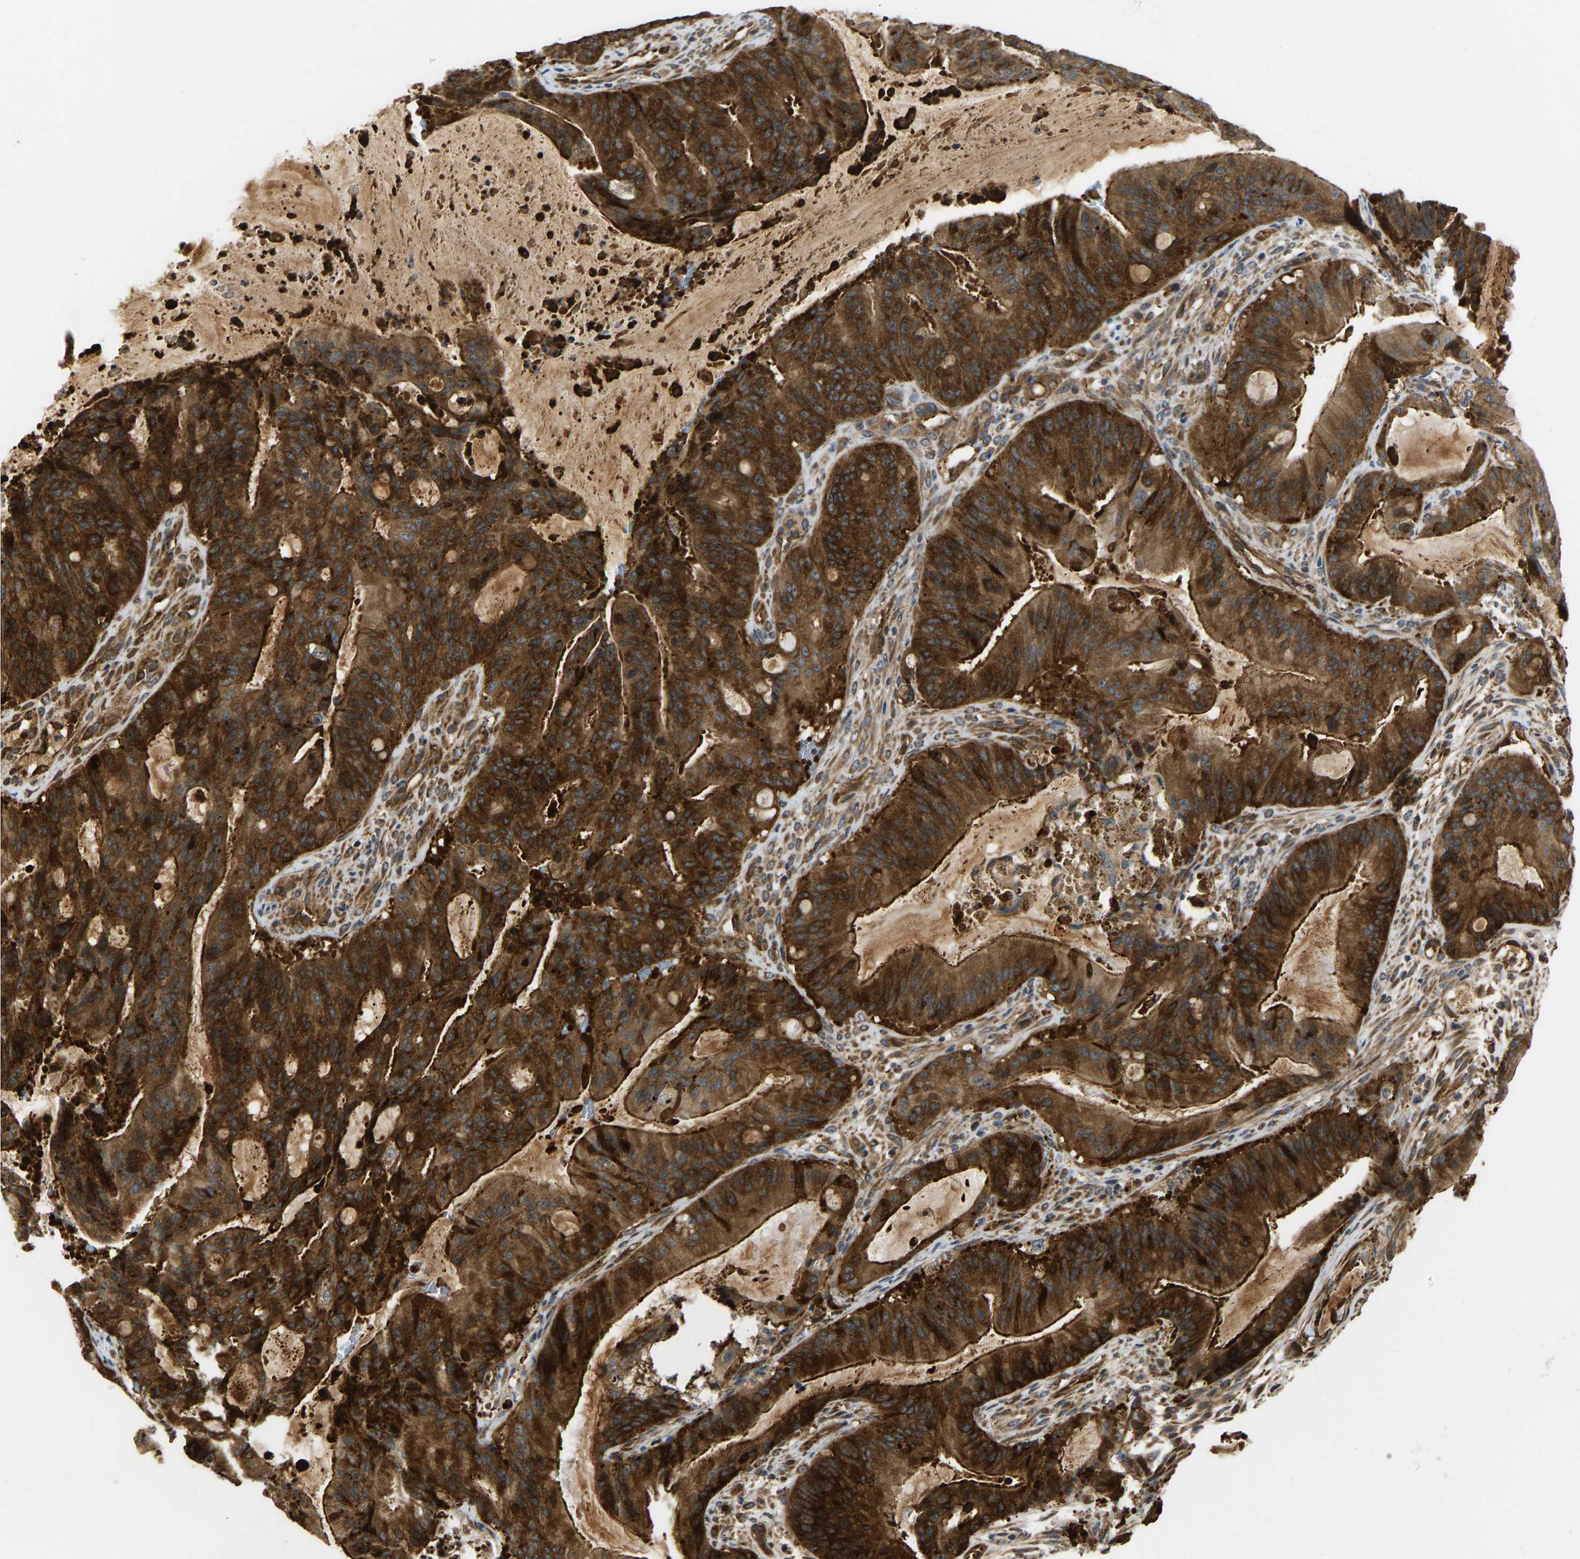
{"staining": {"intensity": "strong", "quantity": ">75%", "location": "cytoplasmic/membranous"}, "tissue": "liver cancer", "cell_type": "Tumor cells", "image_type": "cancer", "snomed": [{"axis": "morphology", "description": "Normal tissue, NOS"}, {"axis": "morphology", "description": "Cholangiocarcinoma"}, {"axis": "topography", "description": "Liver"}, {"axis": "topography", "description": "Peripheral nerve tissue"}], "caption": "Immunohistochemical staining of cholangiocarcinoma (liver) demonstrates high levels of strong cytoplasmic/membranous protein expression in approximately >75% of tumor cells.", "gene": "RASGRF2", "patient": {"sex": "female", "age": 73}}